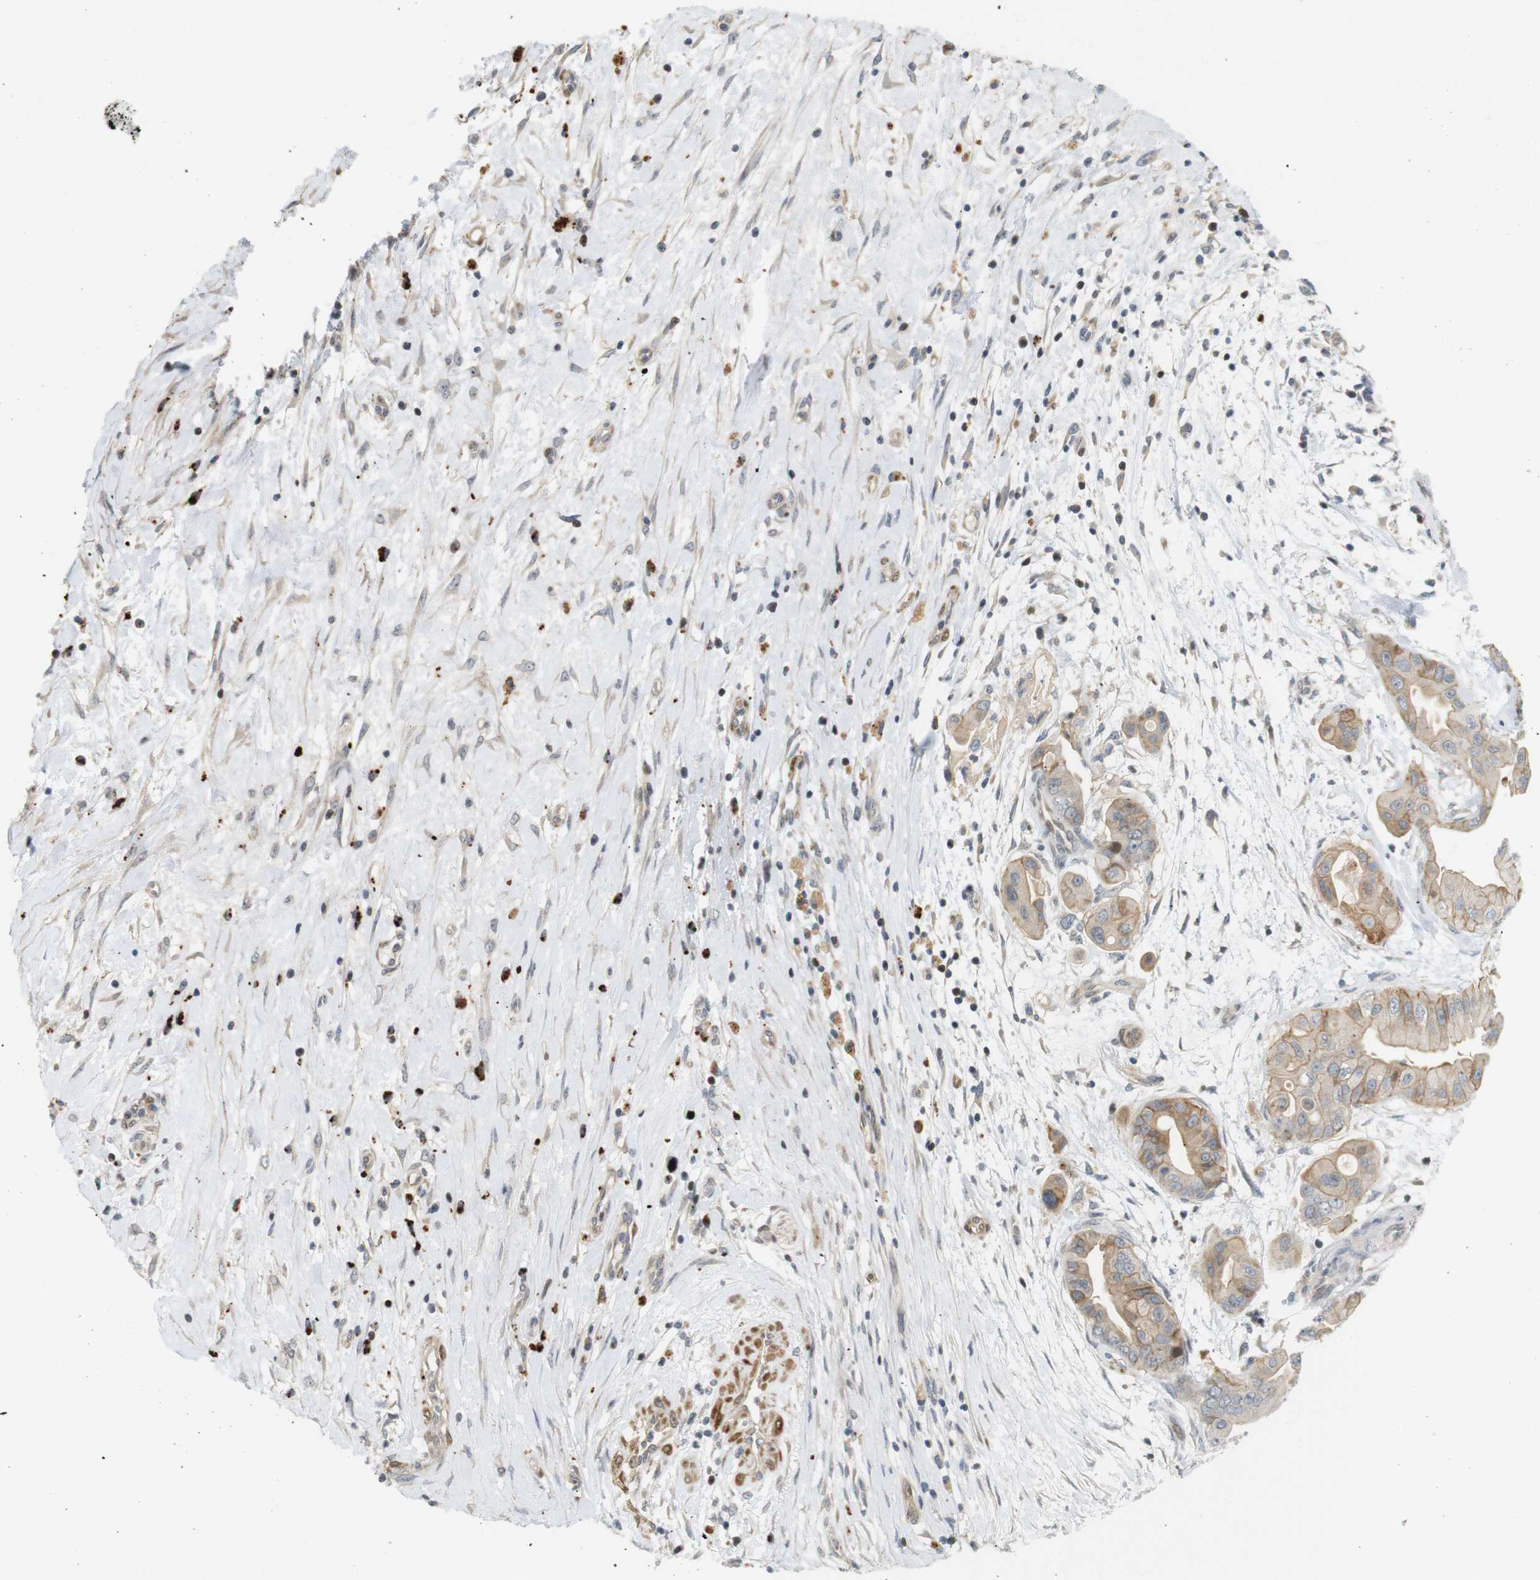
{"staining": {"intensity": "moderate", "quantity": ">75%", "location": "cytoplasmic/membranous"}, "tissue": "pancreatic cancer", "cell_type": "Tumor cells", "image_type": "cancer", "snomed": [{"axis": "morphology", "description": "Adenocarcinoma, NOS"}, {"axis": "topography", "description": "Pancreas"}], "caption": "Adenocarcinoma (pancreatic) stained for a protein demonstrates moderate cytoplasmic/membranous positivity in tumor cells. (Brightfield microscopy of DAB IHC at high magnification).", "gene": "PPP1R14A", "patient": {"sex": "female", "age": 75}}